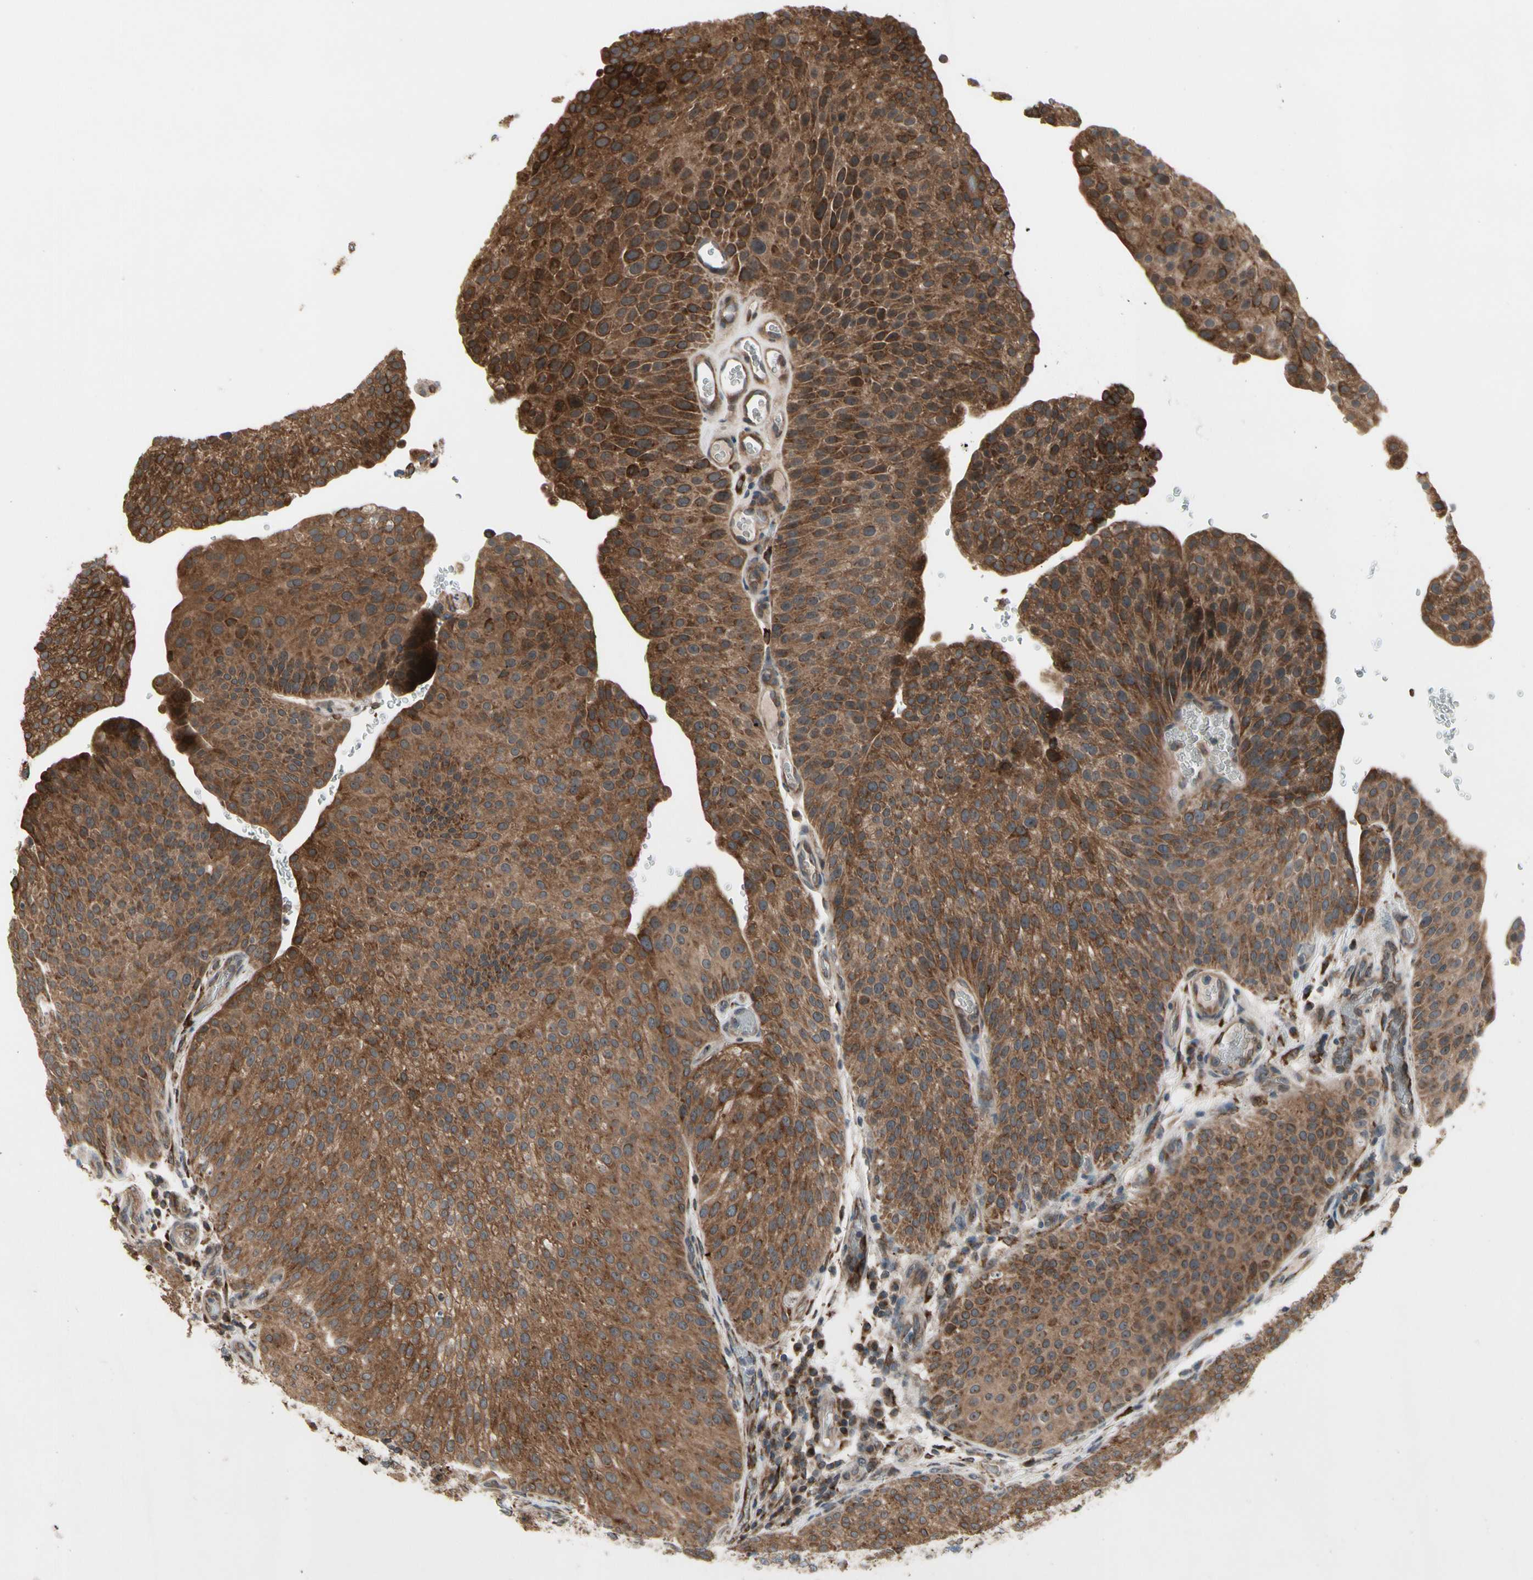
{"staining": {"intensity": "strong", "quantity": ">75%", "location": "cytoplasmic/membranous"}, "tissue": "urothelial cancer", "cell_type": "Tumor cells", "image_type": "cancer", "snomed": [{"axis": "morphology", "description": "Urothelial carcinoma, Low grade"}, {"axis": "topography", "description": "Smooth muscle"}, {"axis": "topography", "description": "Urinary bladder"}], "caption": "Protein staining displays strong cytoplasmic/membranous expression in about >75% of tumor cells in urothelial cancer.", "gene": "SLC39A9", "patient": {"sex": "male", "age": 60}}